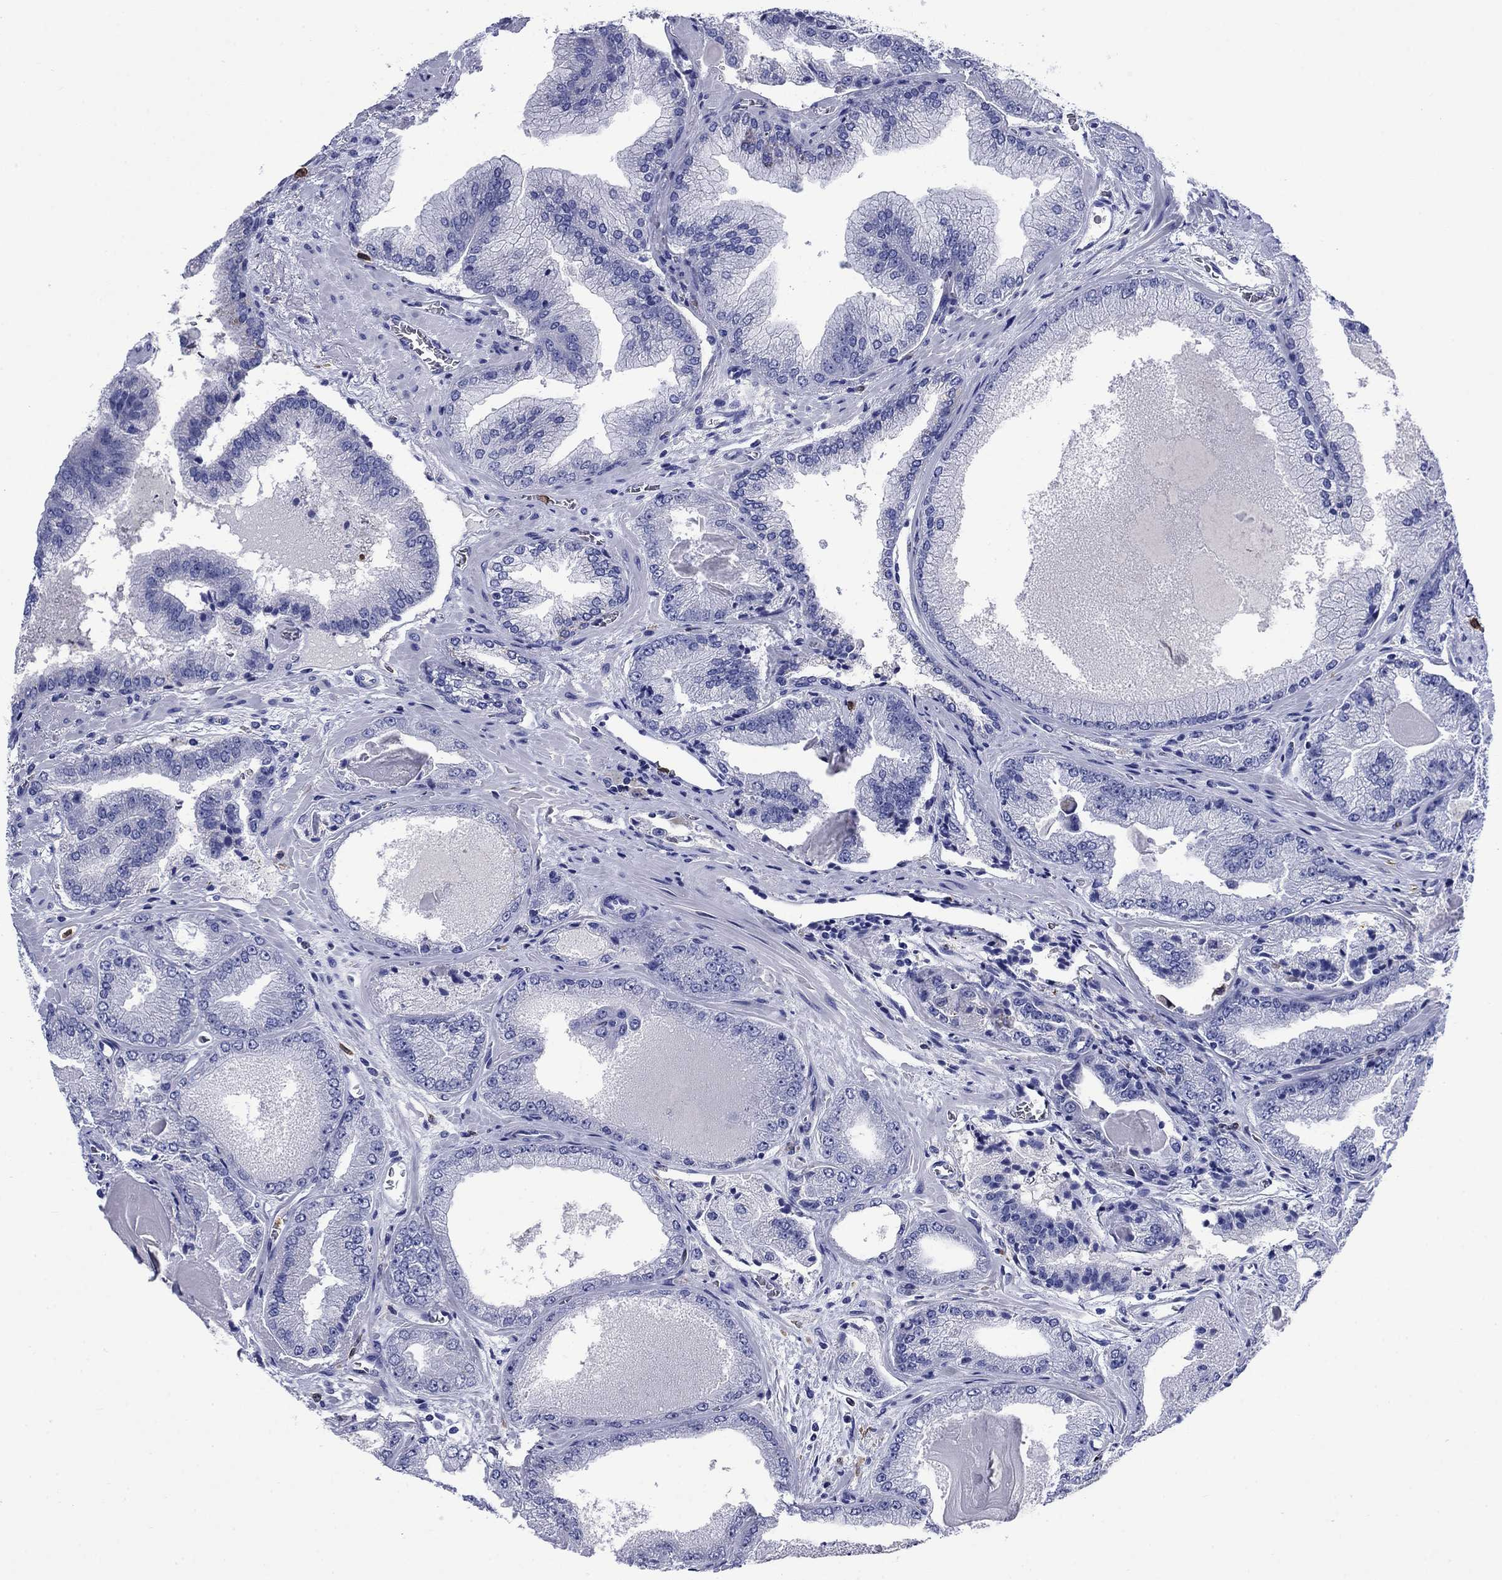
{"staining": {"intensity": "negative", "quantity": "none", "location": "none"}, "tissue": "prostate cancer", "cell_type": "Tumor cells", "image_type": "cancer", "snomed": [{"axis": "morphology", "description": "Adenocarcinoma, Low grade"}, {"axis": "topography", "description": "Prostate"}], "caption": "Tumor cells show no significant positivity in low-grade adenocarcinoma (prostate).", "gene": "TFR2", "patient": {"sex": "male", "age": 72}}